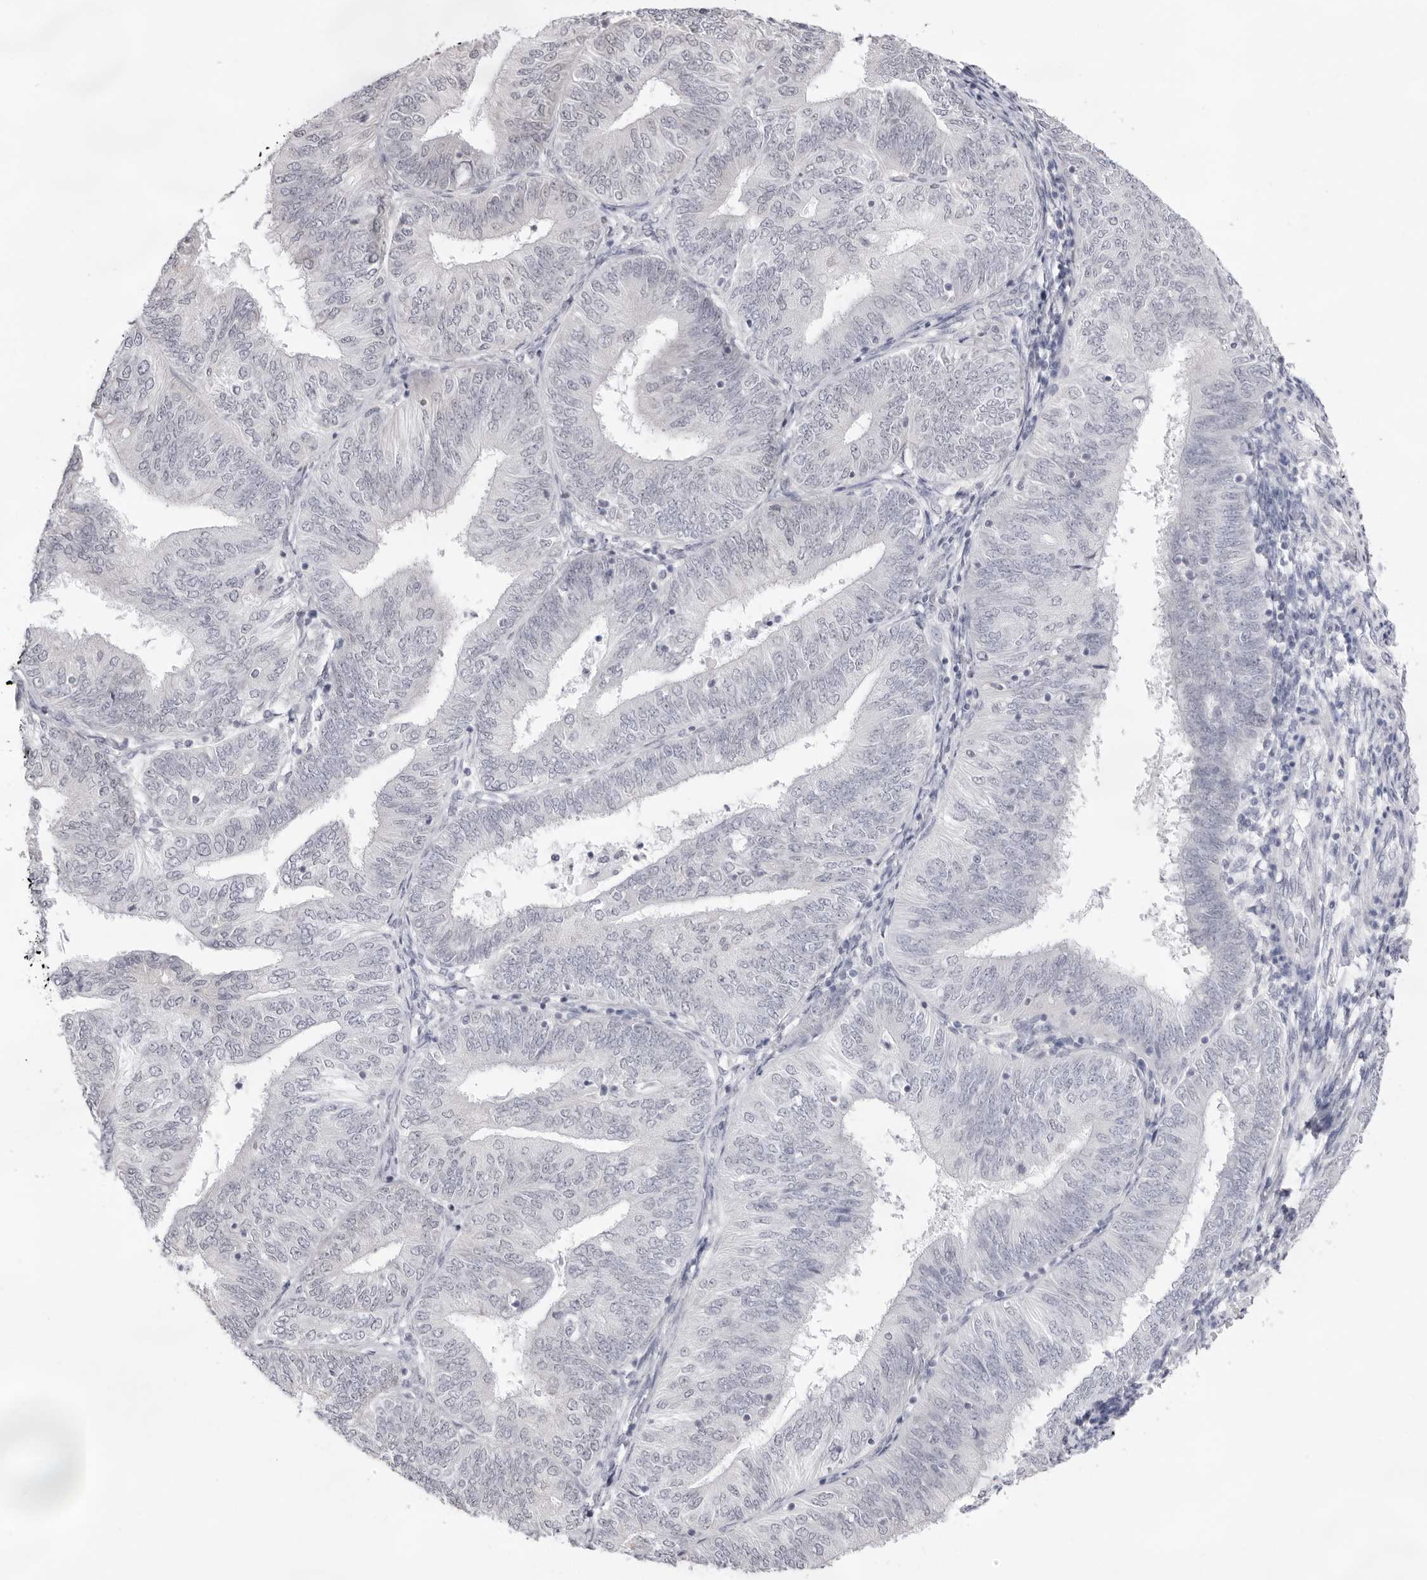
{"staining": {"intensity": "negative", "quantity": "none", "location": "none"}, "tissue": "endometrial cancer", "cell_type": "Tumor cells", "image_type": "cancer", "snomed": [{"axis": "morphology", "description": "Adenocarcinoma, NOS"}, {"axis": "topography", "description": "Endometrium"}], "caption": "Immunohistochemistry (IHC) photomicrograph of endometrial cancer stained for a protein (brown), which shows no staining in tumor cells. Brightfield microscopy of IHC stained with DAB (3,3'-diaminobenzidine) (brown) and hematoxylin (blue), captured at high magnification.", "gene": "FDPS", "patient": {"sex": "female", "age": 58}}